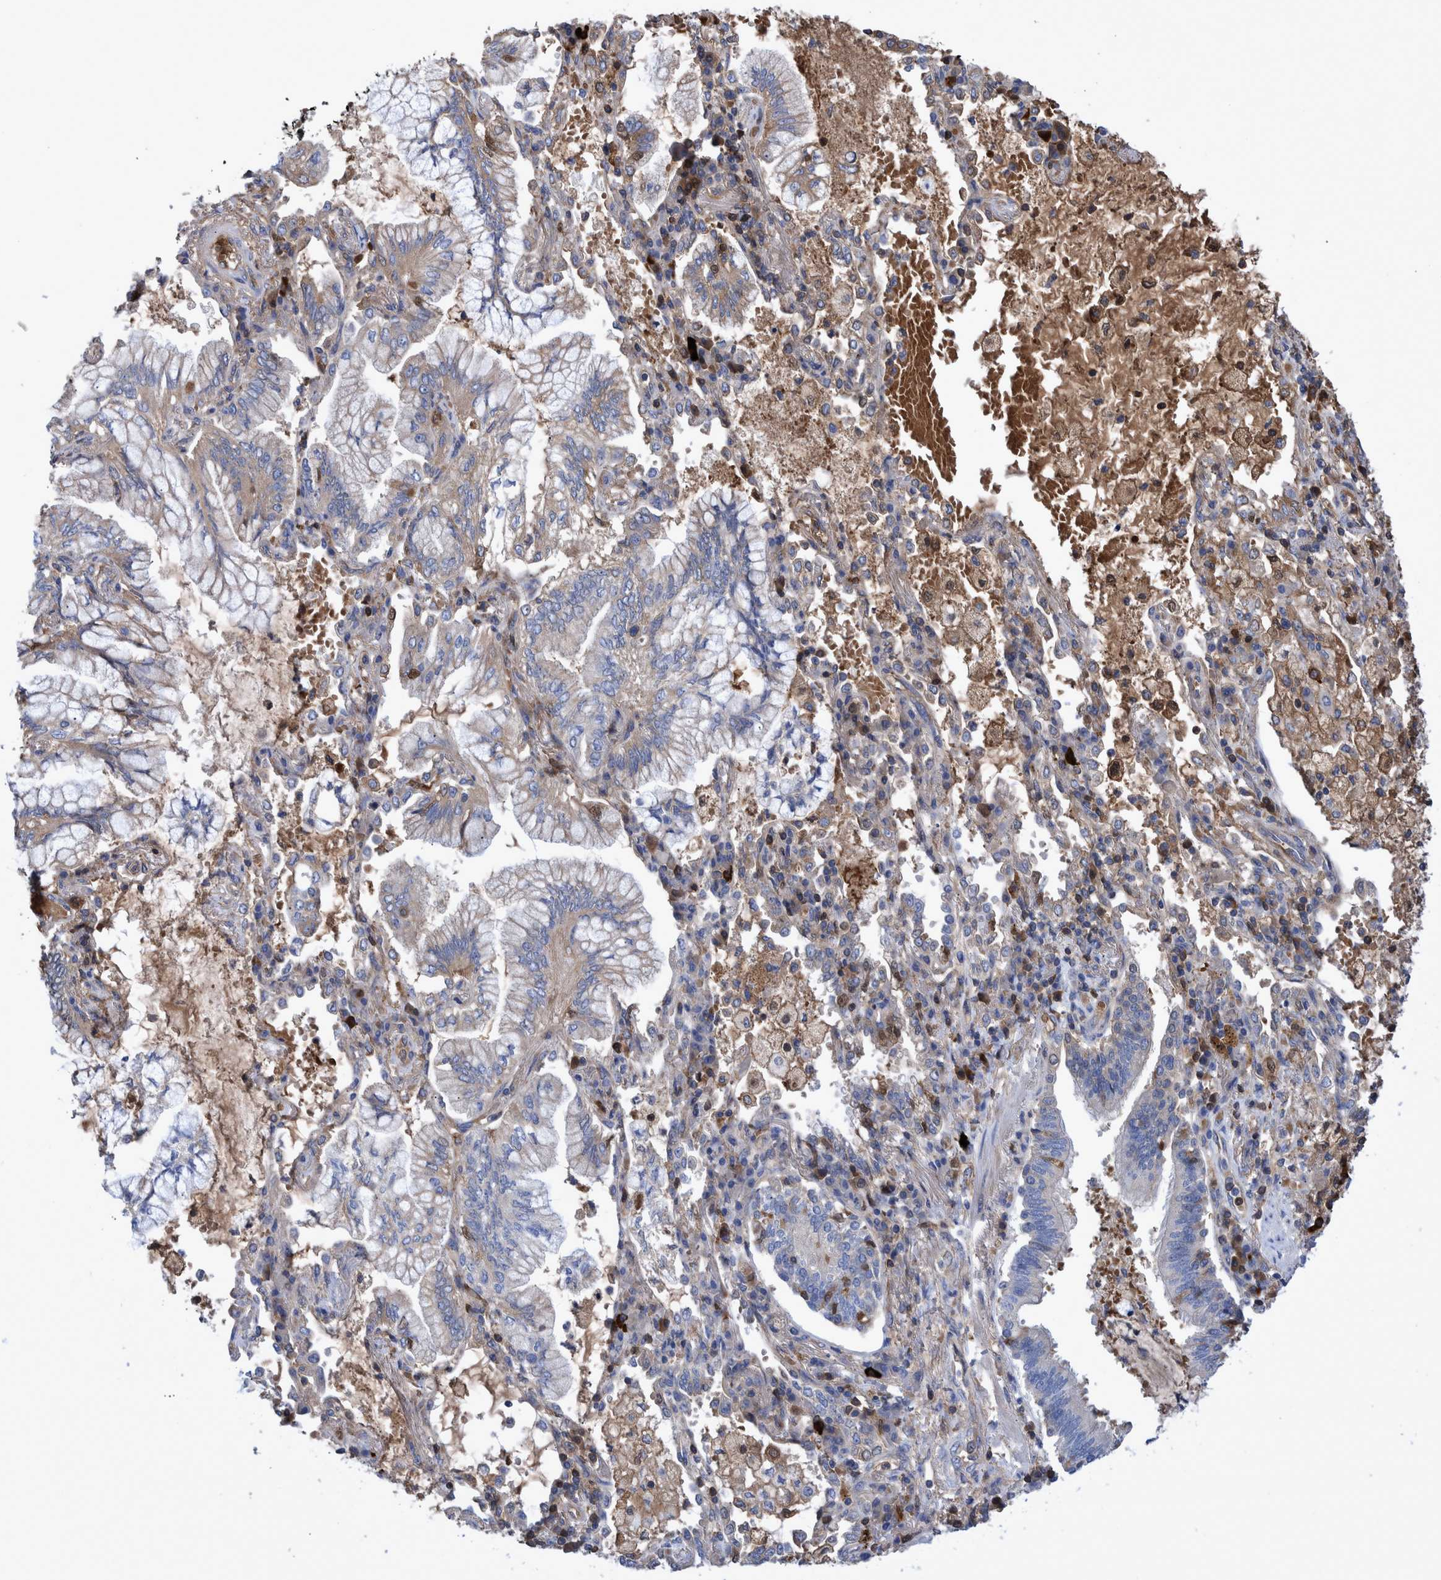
{"staining": {"intensity": "weak", "quantity": "<25%", "location": "cytoplasmic/membranous"}, "tissue": "lung cancer", "cell_type": "Tumor cells", "image_type": "cancer", "snomed": [{"axis": "morphology", "description": "Adenocarcinoma, NOS"}, {"axis": "topography", "description": "Lung"}], "caption": "Human lung cancer (adenocarcinoma) stained for a protein using IHC reveals no expression in tumor cells.", "gene": "DLL4", "patient": {"sex": "female", "age": 70}}